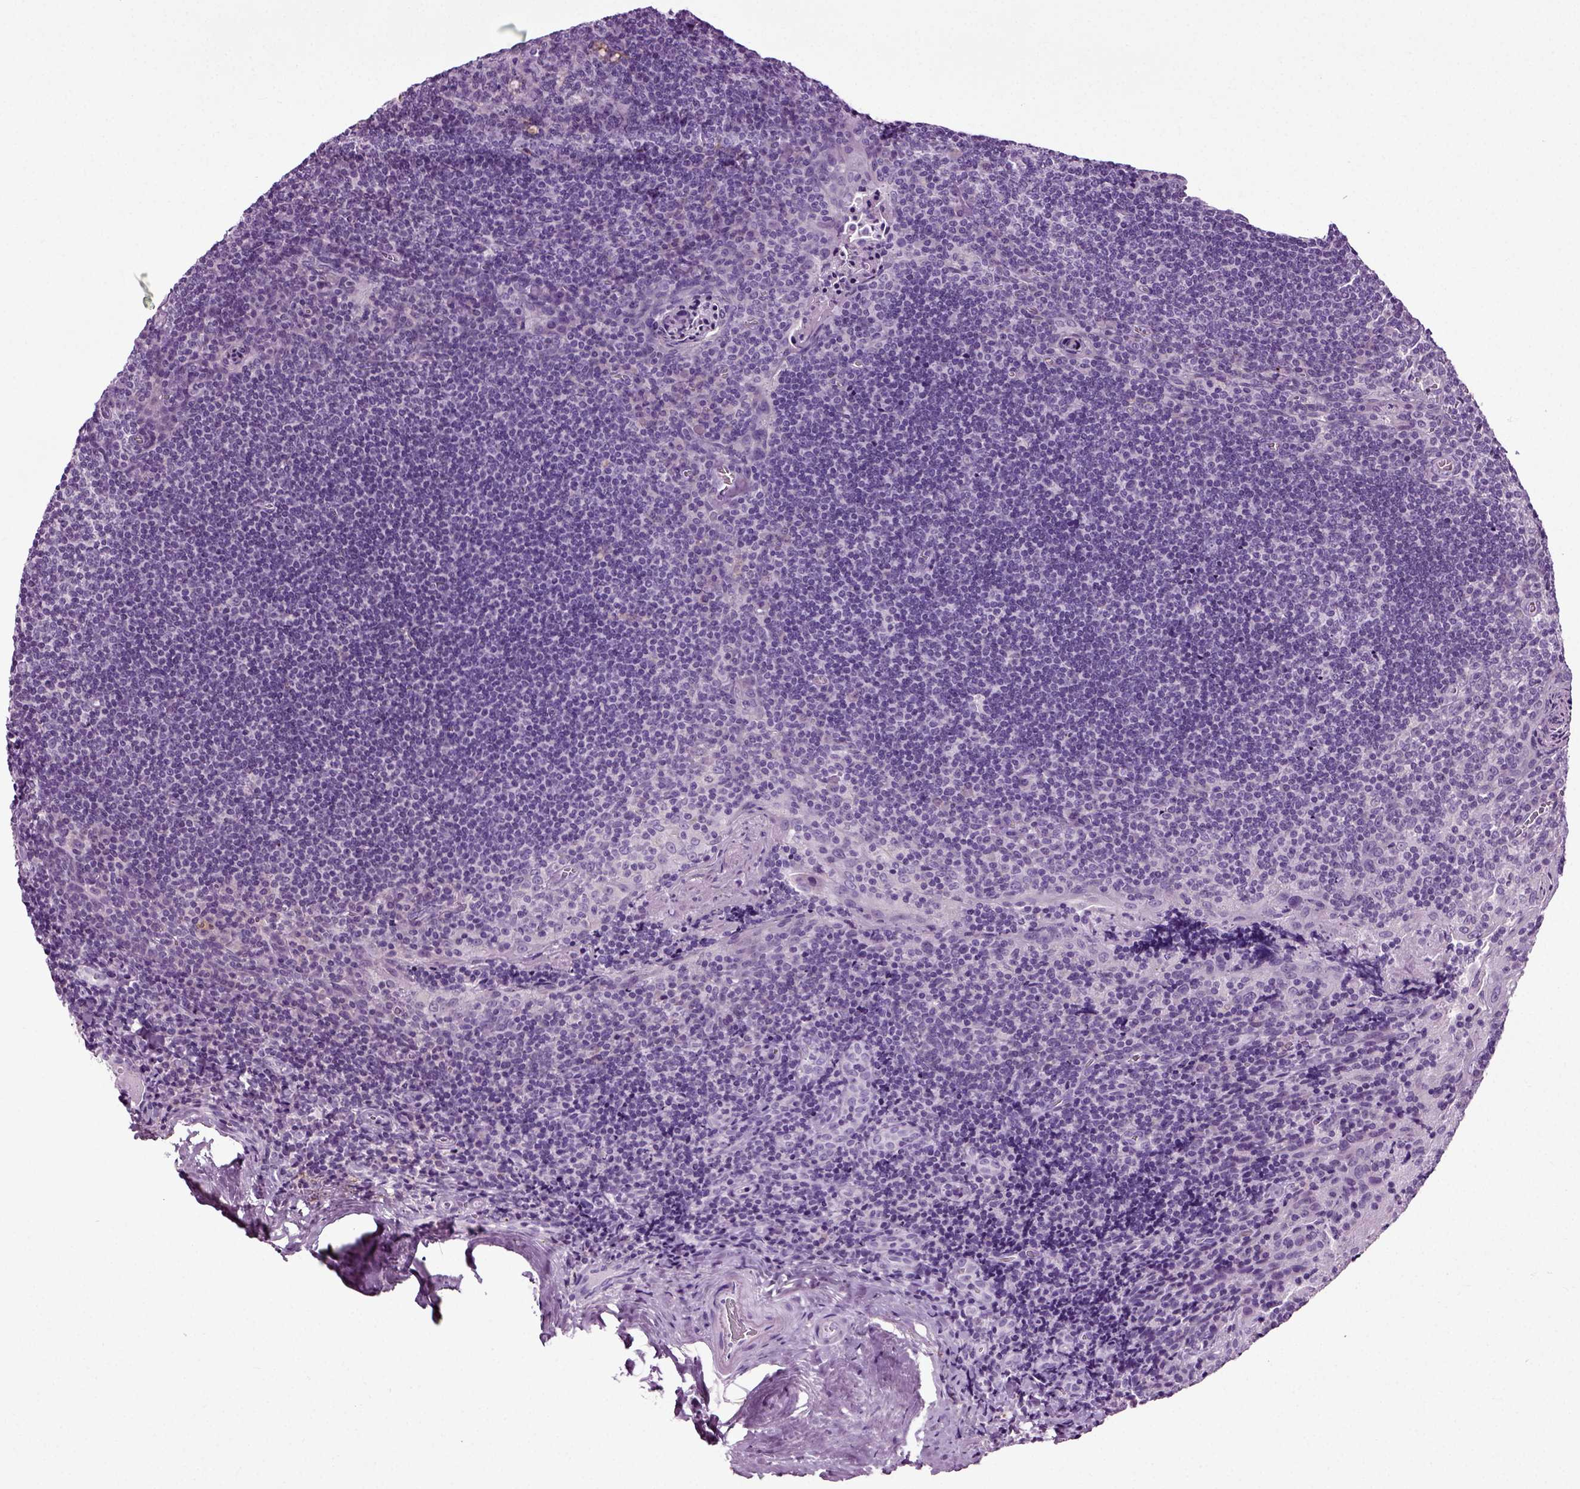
{"staining": {"intensity": "negative", "quantity": "none", "location": "none"}, "tissue": "tonsil", "cell_type": "Germinal center cells", "image_type": "normal", "snomed": [{"axis": "morphology", "description": "Normal tissue, NOS"}, {"axis": "morphology", "description": "Inflammation, NOS"}, {"axis": "topography", "description": "Tonsil"}], "caption": "Immunohistochemistry (IHC) micrograph of unremarkable tonsil: human tonsil stained with DAB exhibits no significant protein expression in germinal center cells.", "gene": "DNAH10", "patient": {"sex": "female", "age": 31}}